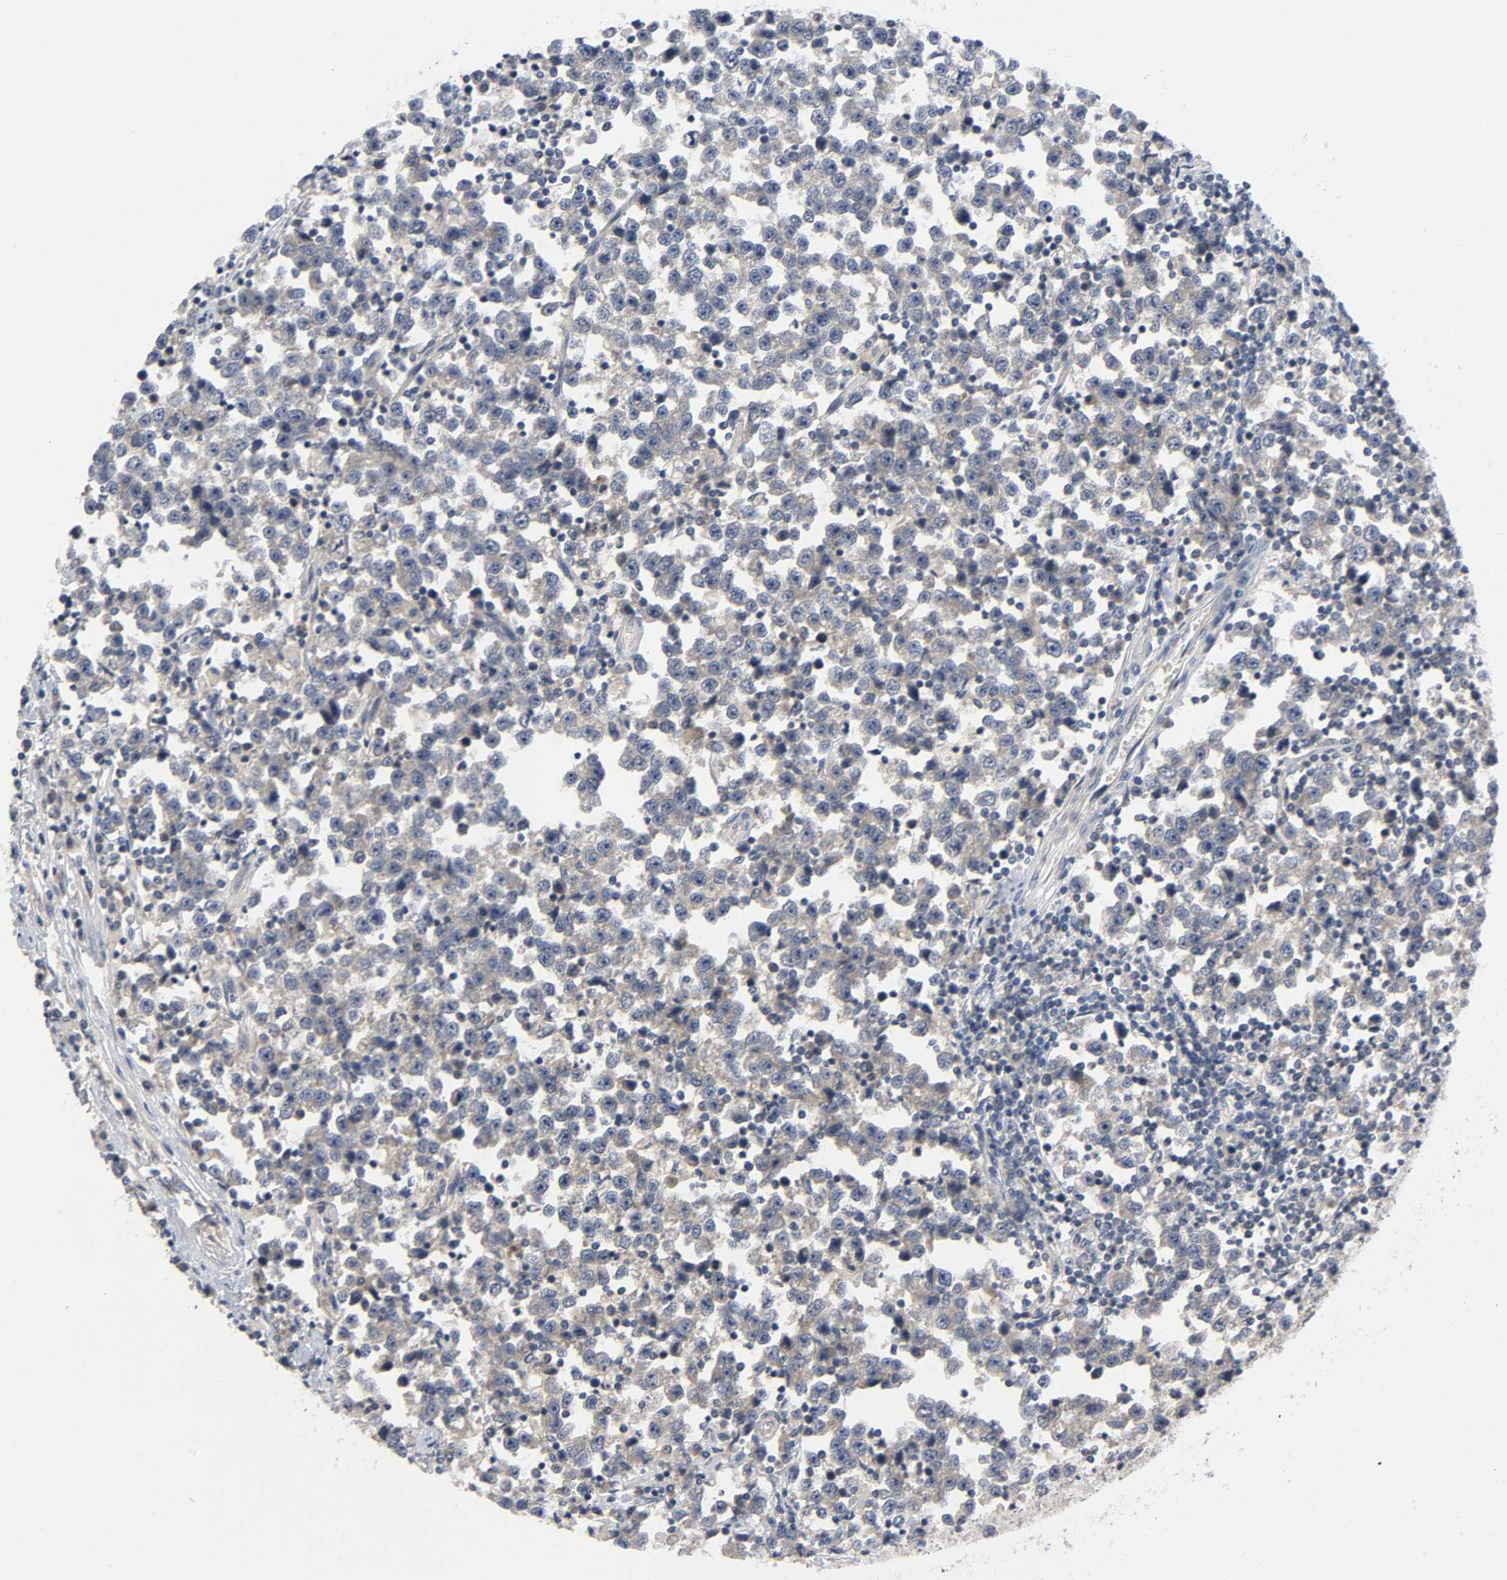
{"staining": {"intensity": "weak", "quantity": ">75%", "location": "cytoplasmic/membranous"}, "tissue": "testis cancer", "cell_type": "Tumor cells", "image_type": "cancer", "snomed": [{"axis": "morphology", "description": "Seminoma, NOS"}, {"axis": "topography", "description": "Testis"}], "caption": "Brown immunohistochemical staining in human testis cancer (seminoma) reveals weak cytoplasmic/membranous positivity in about >75% of tumor cells.", "gene": "MAPK8", "patient": {"sex": "male", "age": 43}}